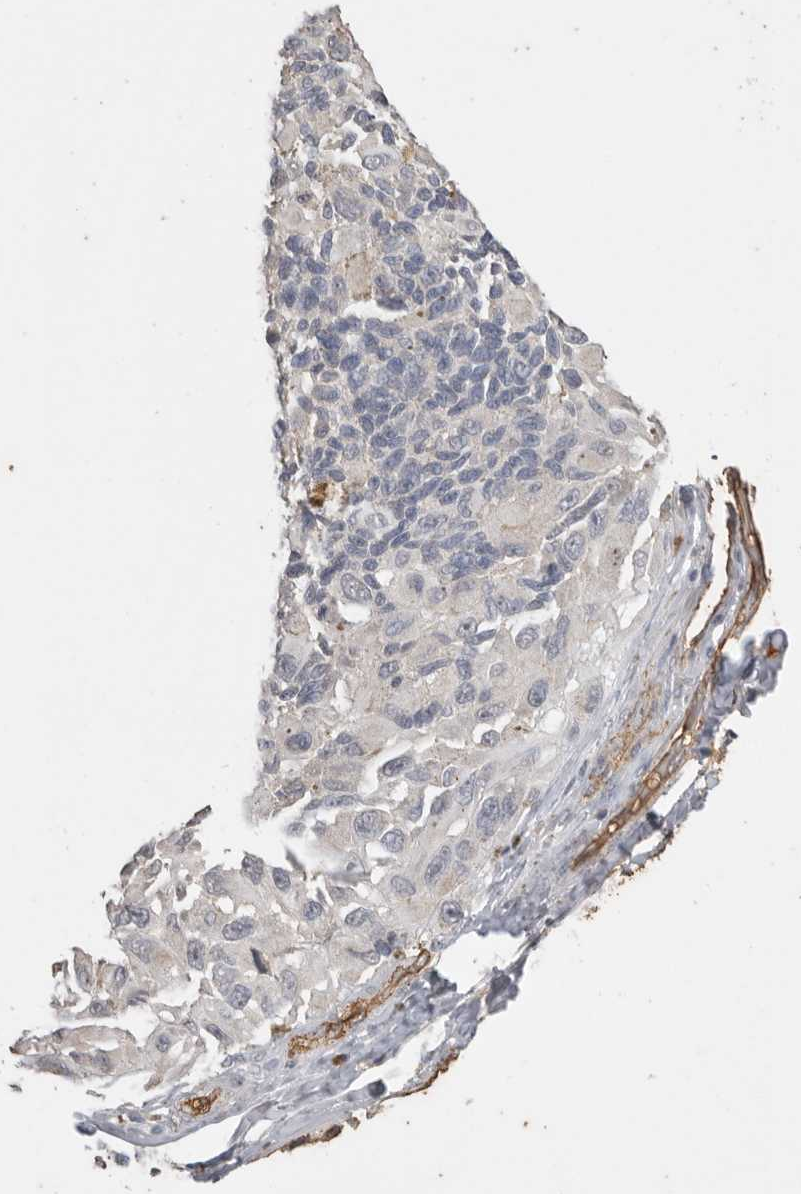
{"staining": {"intensity": "negative", "quantity": "none", "location": "none"}, "tissue": "melanoma", "cell_type": "Tumor cells", "image_type": "cancer", "snomed": [{"axis": "morphology", "description": "Malignant melanoma, NOS"}, {"axis": "topography", "description": "Skin"}], "caption": "The IHC photomicrograph has no significant expression in tumor cells of malignant melanoma tissue.", "gene": "IL27", "patient": {"sex": "female", "age": 73}}